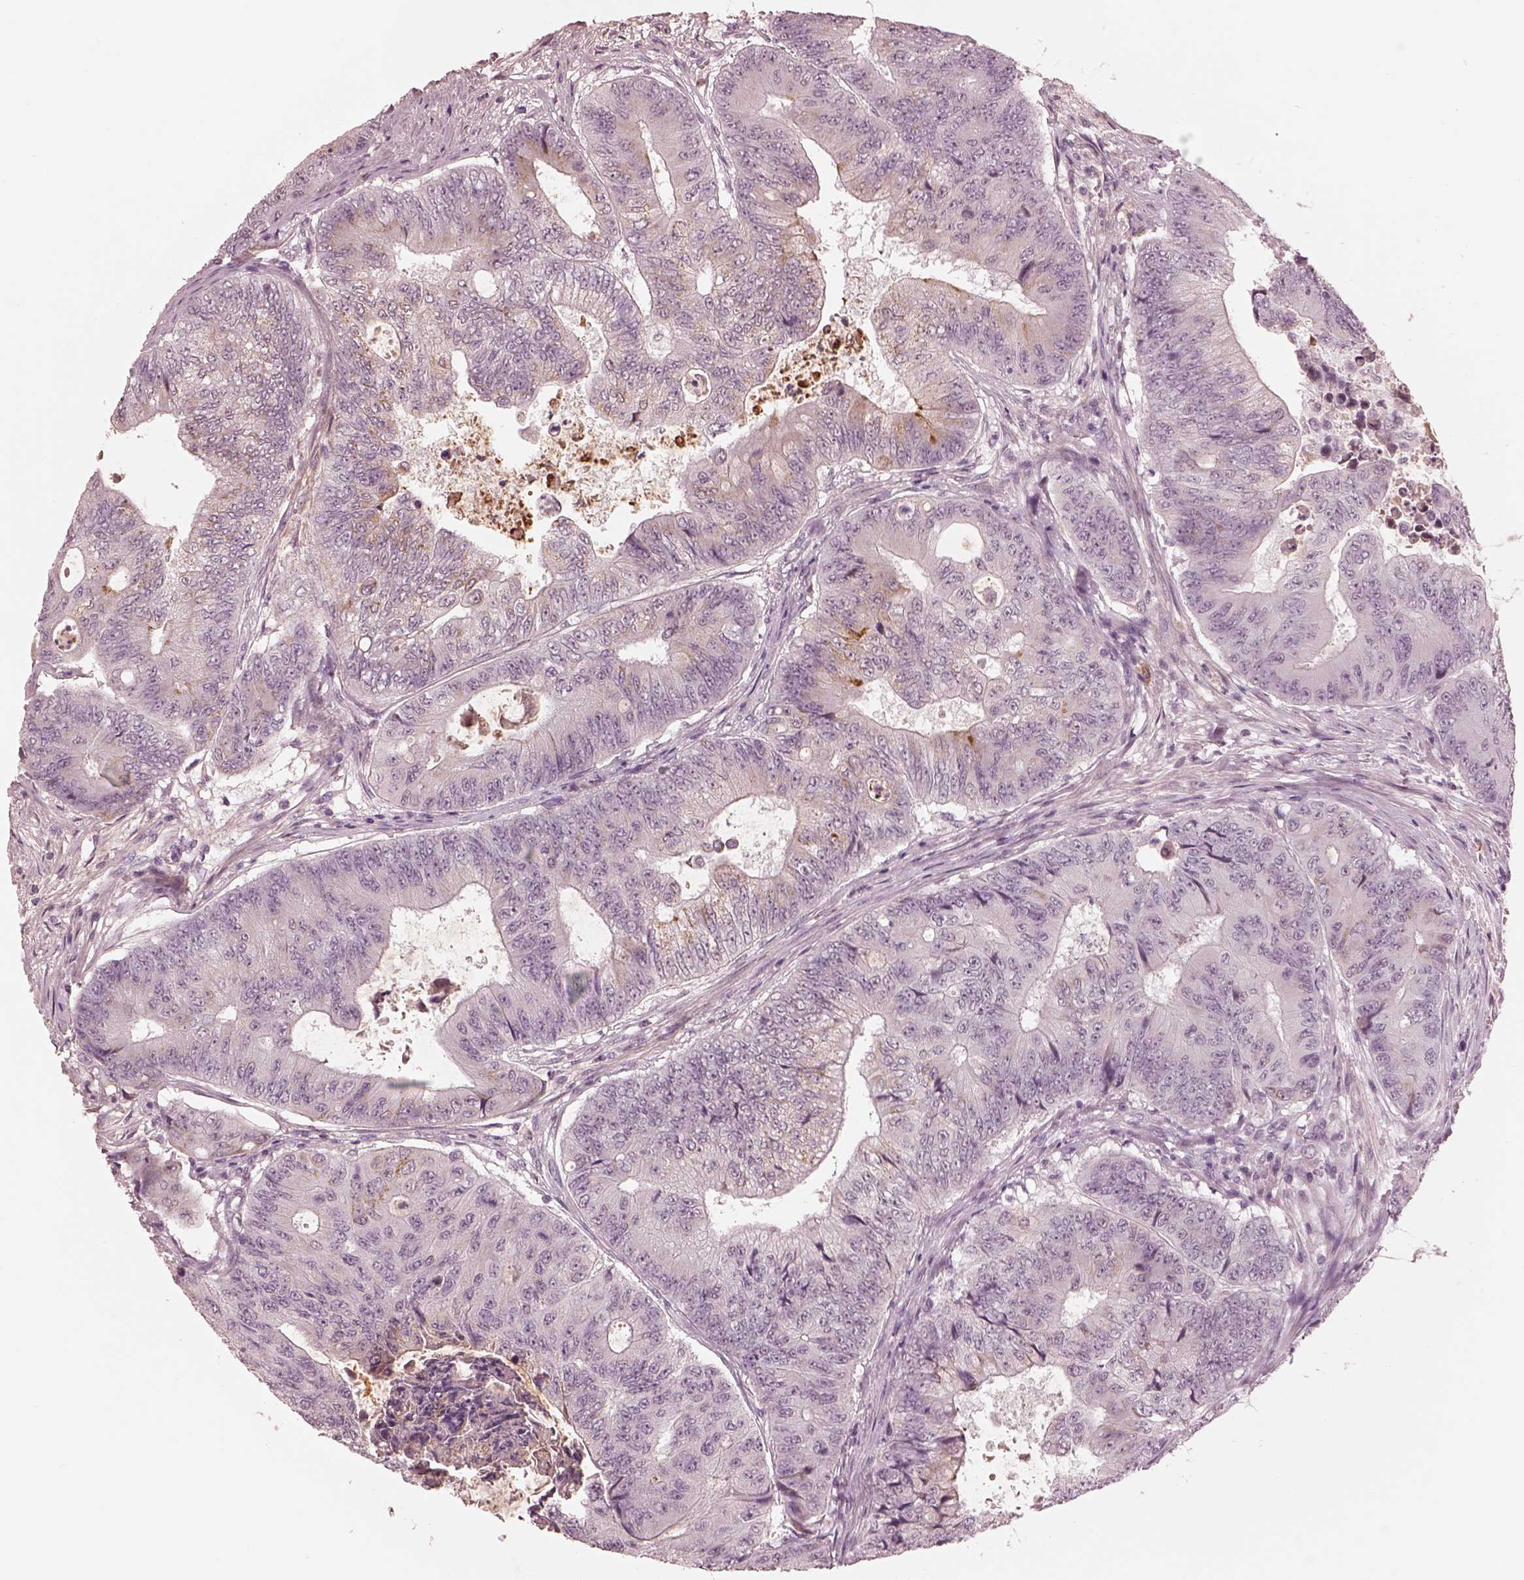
{"staining": {"intensity": "negative", "quantity": "none", "location": "none"}, "tissue": "colorectal cancer", "cell_type": "Tumor cells", "image_type": "cancer", "snomed": [{"axis": "morphology", "description": "Adenocarcinoma, NOS"}, {"axis": "topography", "description": "Colon"}], "caption": "There is no significant positivity in tumor cells of adenocarcinoma (colorectal).", "gene": "KCNA2", "patient": {"sex": "female", "age": 48}}